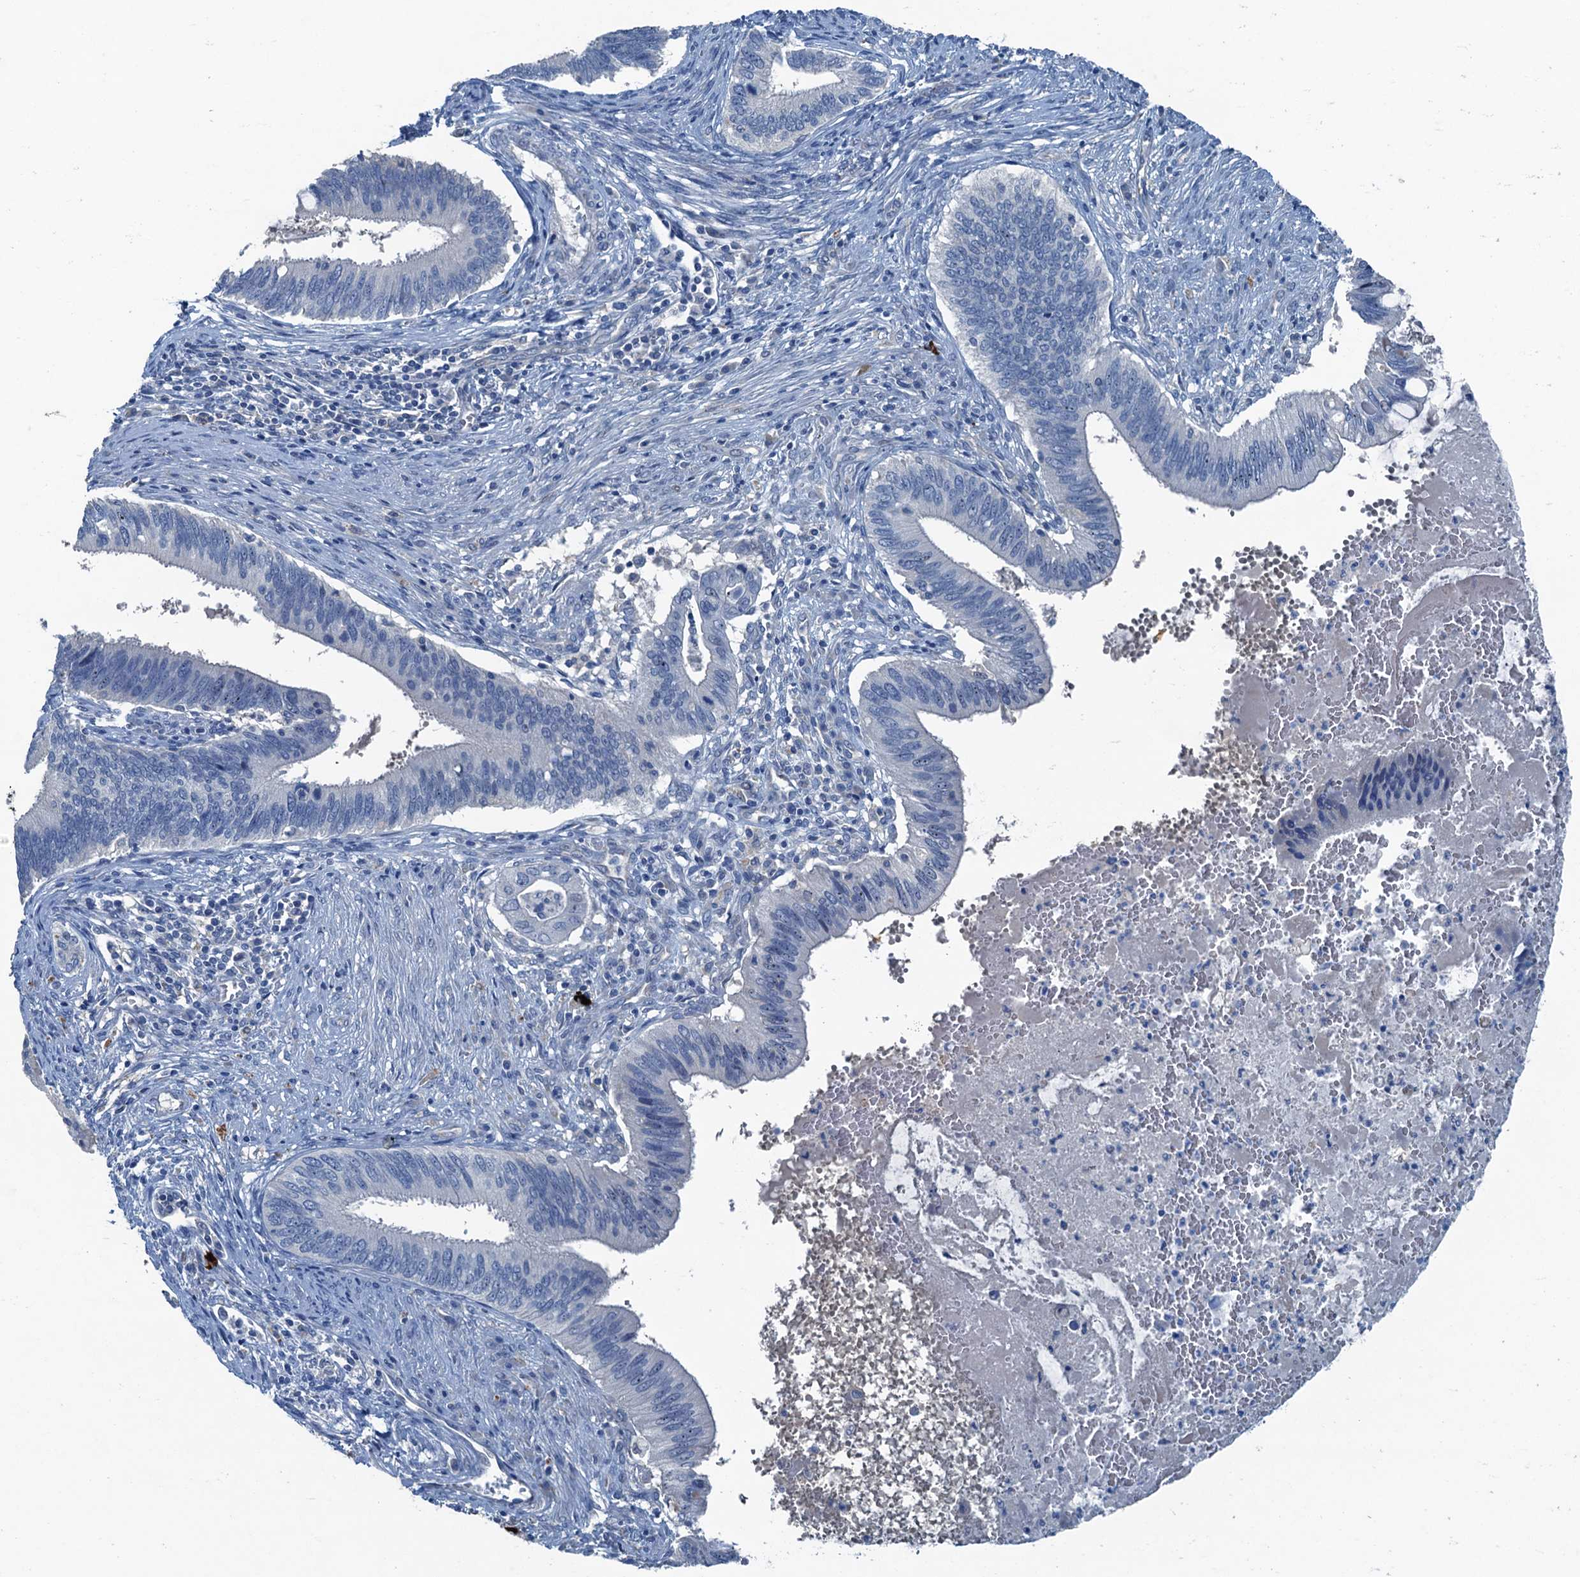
{"staining": {"intensity": "negative", "quantity": "none", "location": "none"}, "tissue": "cervical cancer", "cell_type": "Tumor cells", "image_type": "cancer", "snomed": [{"axis": "morphology", "description": "Adenocarcinoma, NOS"}, {"axis": "topography", "description": "Cervix"}], "caption": "Micrograph shows no protein staining in tumor cells of cervical cancer (adenocarcinoma) tissue.", "gene": "CBLIF", "patient": {"sex": "female", "age": 42}}